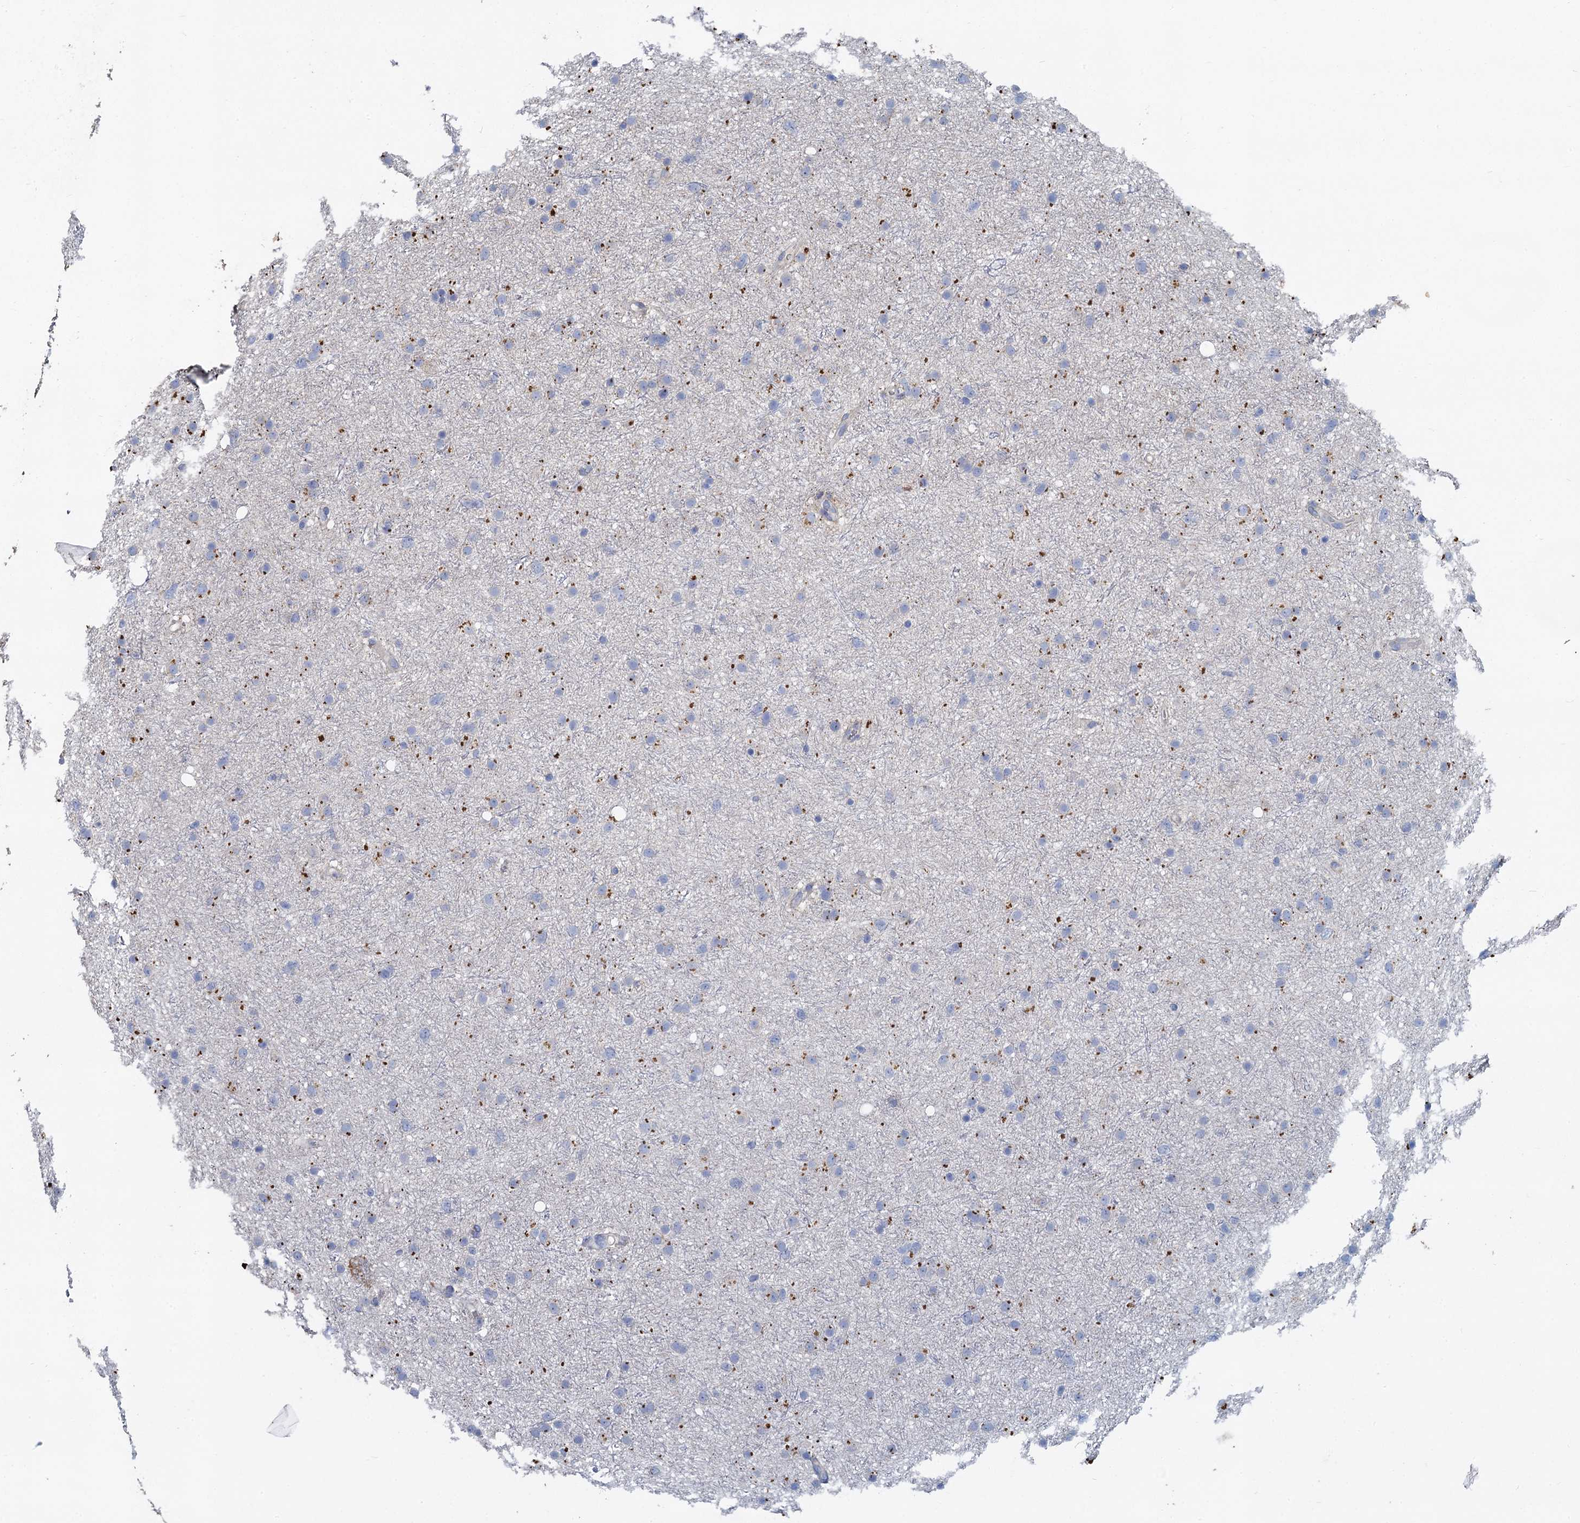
{"staining": {"intensity": "negative", "quantity": "none", "location": "none"}, "tissue": "glioma", "cell_type": "Tumor cells", "image_type": "cancer", "snomed": [{"axis": "morphology", "description": "Glioma, malignant, Low grade"}, {"axis": "topography", "description": "Cerebral cortex"}], "caption": "Malignant low-grade glioma stained for a protein using immunohistochemistry exhibits no expression tumor cells.", "gene": "TCTN2", "patient": {"sex": "female", "age": 39}}